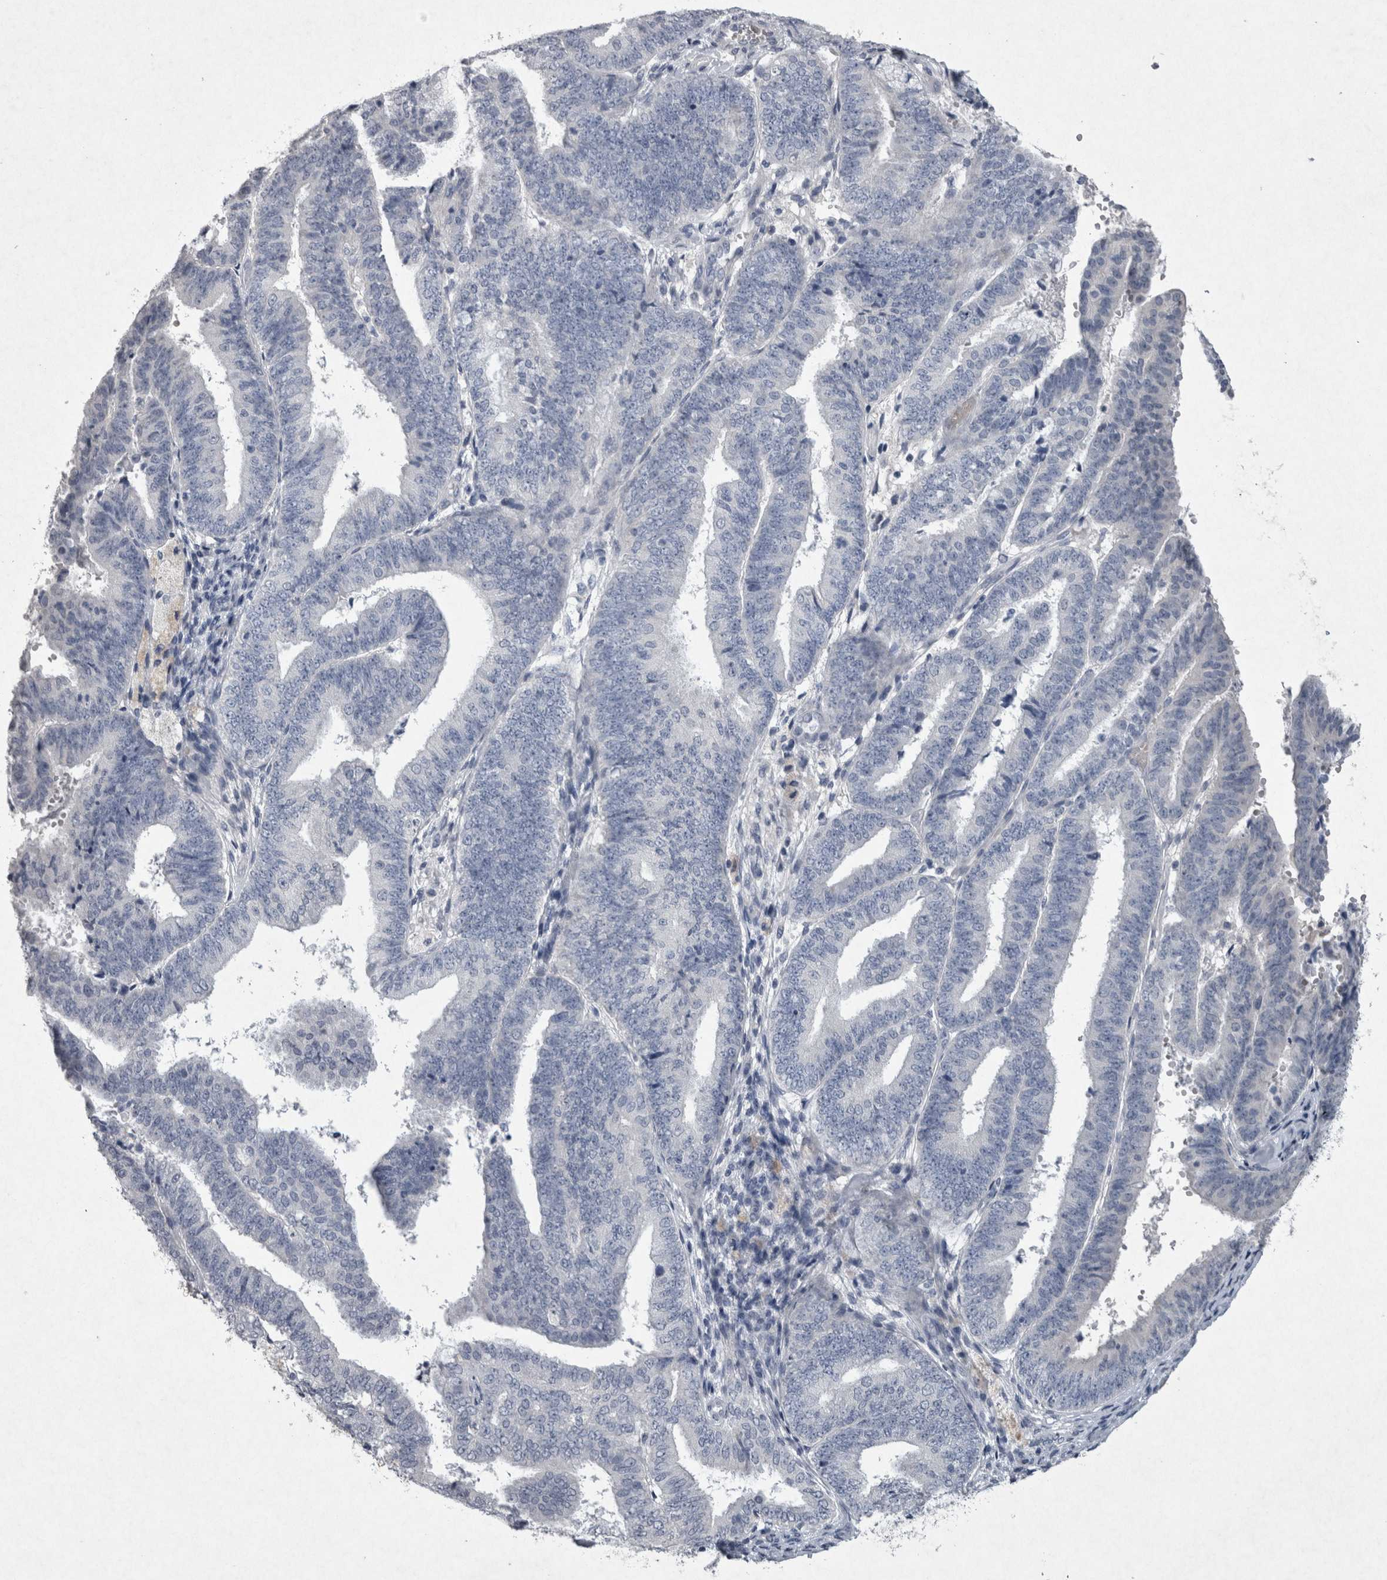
{"staining": {"intensity": "negative", "quantity": "none", "location": "none"}, "tissue": "endometrial cancer", "cell_type": "Tumor cells", "image_type": "cancer", "snomed": [{"axis": "morphology", "description": "Adenocarcinoma, NOS"}, {"axis": "topography", "description": "Endometrium"}], "caption": "High power microscopy histopathology image of an immunohistochemistry micrograph of endometrial cancer, revealing no significant positivity in tumor cells.", "gene": "PDX1", "patient": {"sex": "female", "age": 63}}